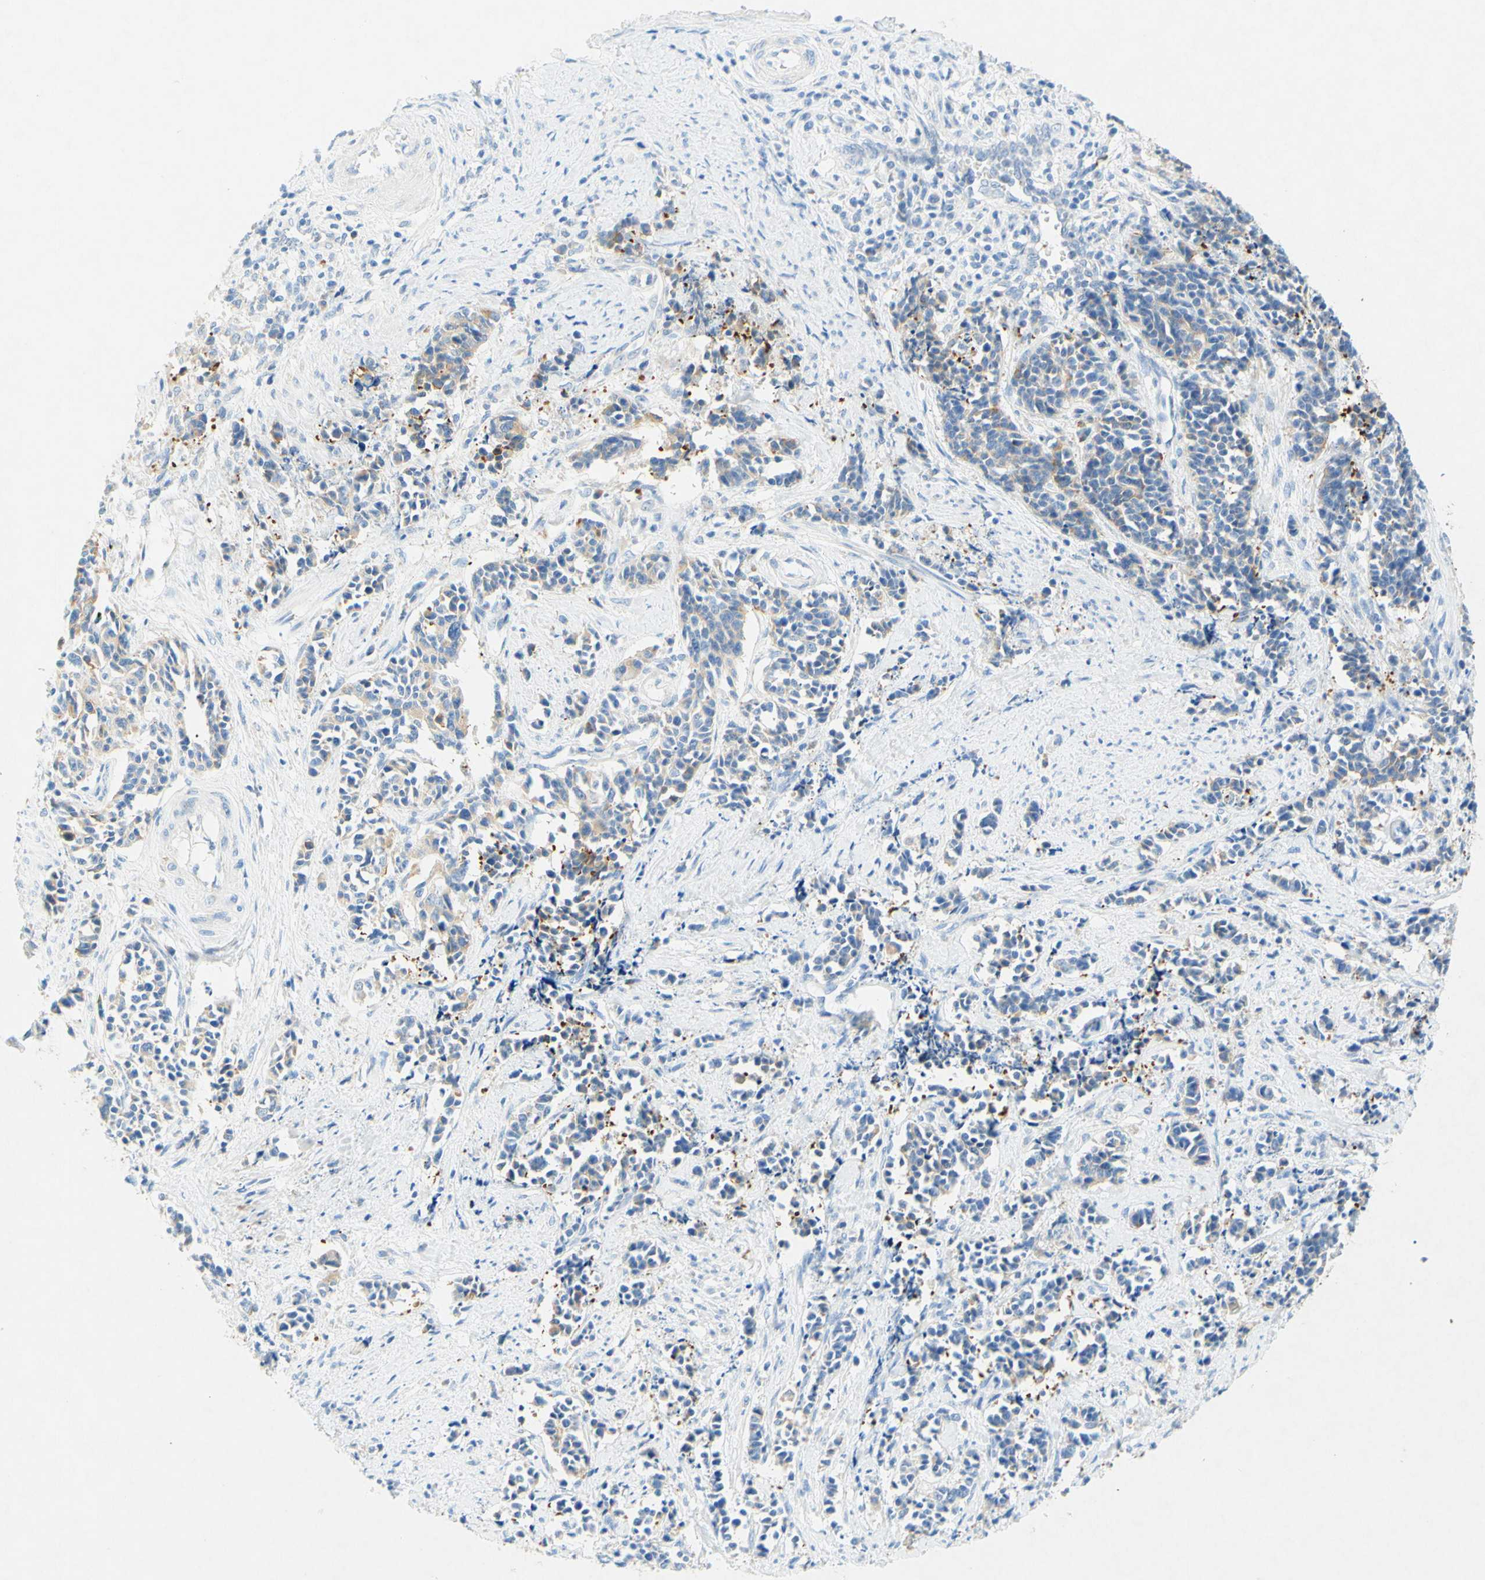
{"staining": {"intensity": "weak", "quantity": "<25%", "location": "cytoplasmic/membranous"}, "tissue": "cervical cancer", "cell_type": "Tumor cells", "image_type": "cancer", "snomed": [{"axis": "morphology", "description": "Normal tissue, NOS"}, {"axis": "morphology", "description": "Squamous cell carcinoma, NOS"}, {"axis": "topography", "description": "Cervix"}], "caption": "This is an immunohistochemistry (IHC) histopathology image of human cervical cancer (squamous cell carcinoma). There is no expression in tumor cells.", "gene": "SLC46A1", "patient": {"sex": "female", "age": 35}}